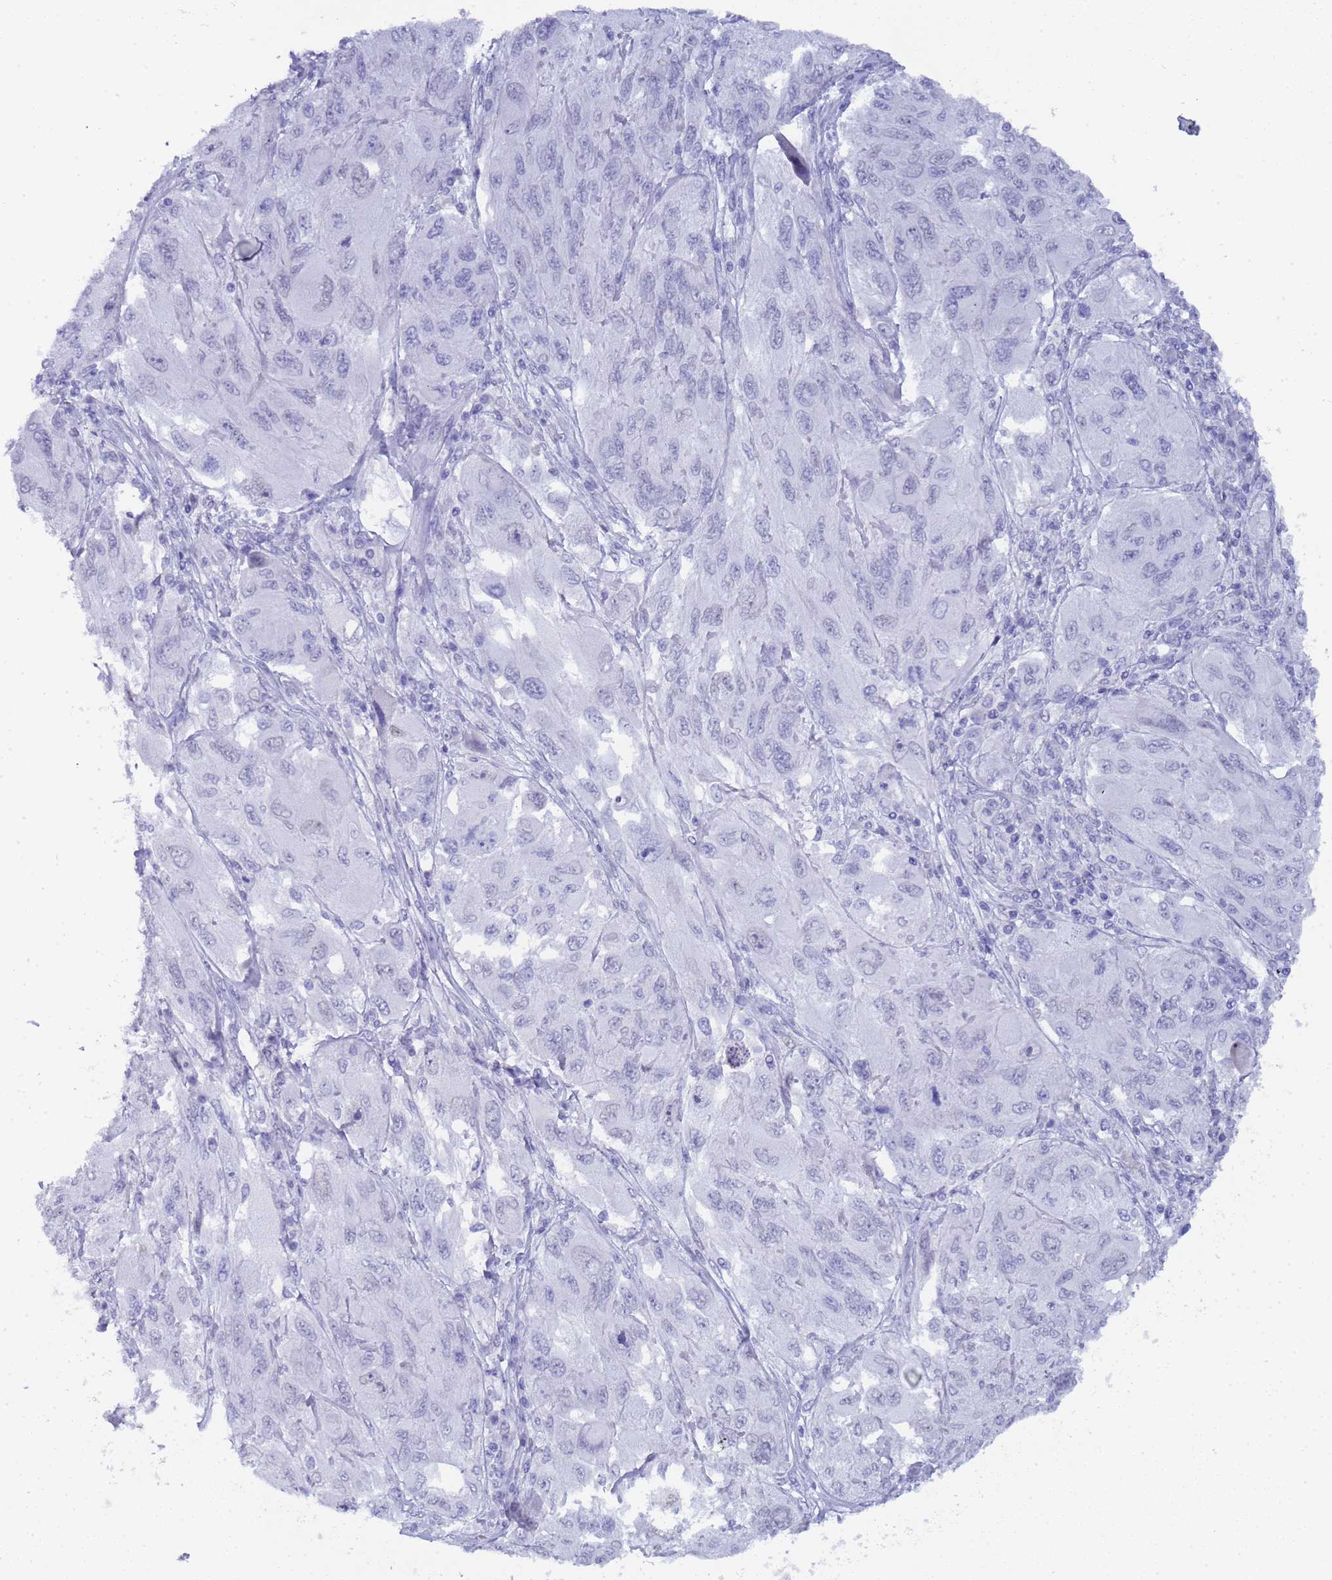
{"staining": {"intensity": "negative", "quantity": "none", "location": "none"}, "tissue": "melanoma", "cell_type": "Tumor cells", "image_type": "cancer", "snomed": [{"axis": "morphology", "description": "Malignant melanoma, NOS"}, {"axis": "topography", "description": "Skin"}], "caption": "Immunohistochemistry (IHC) of human malignant melanoma demonstrates no staining in tumor cells.", "gene": "CTRC", "patient": {"sex": "female", "age": 91}}